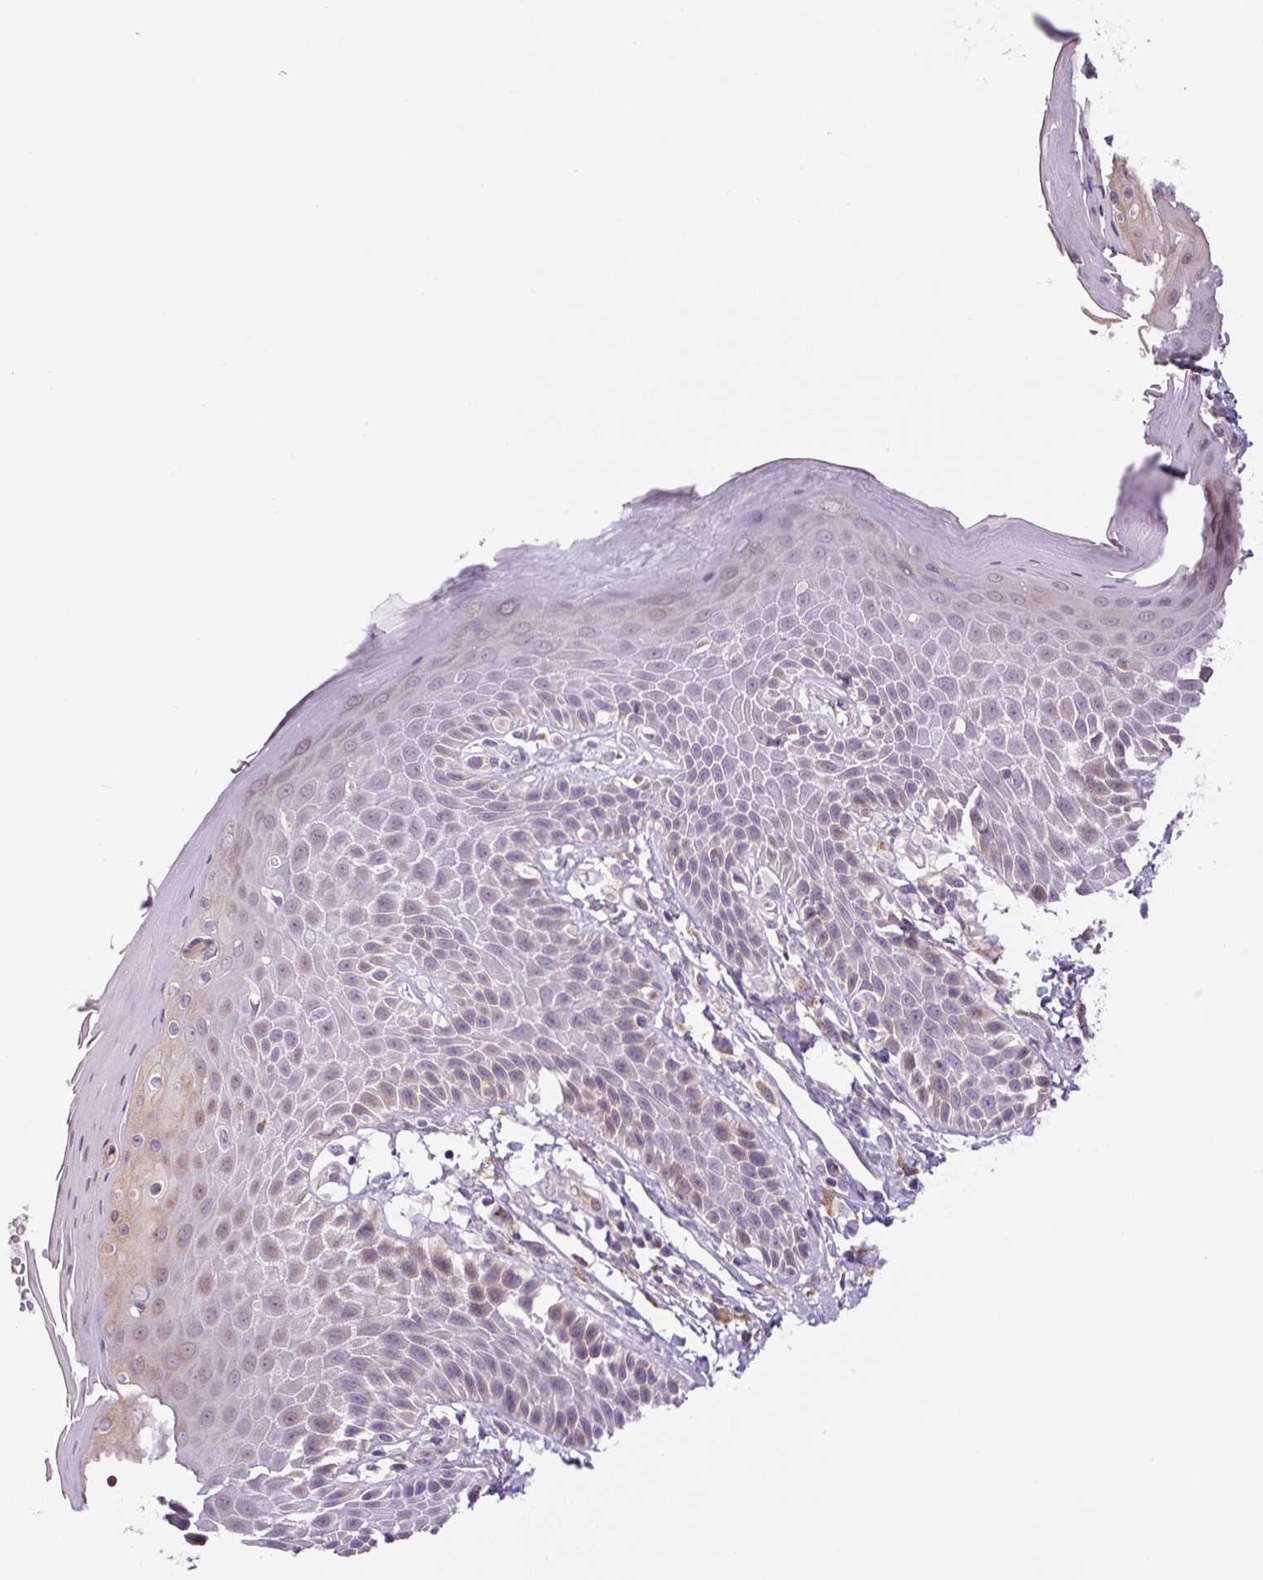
{"staining": {"intensity": "moderate", "quantity": "<25%", "location": "cytoplasmic/membranous"}, "tissue": "skin", "cell_type": "Epidermal cells", "image_type": "normal", "snomed": [{"axis": "morphology", "description": "Normal tissue, NOS"}, {"axis": "topography", "description": "Peripheral nerve tissue"}], "caption": "Moderate cytoplasmic/membranous expression for a protein is present in approximately <25% of epidermal cells of unremarkable skin using immunohistochemistry.", "gene": "FUT10", "patient": {"sex": "male", "age": 51}}